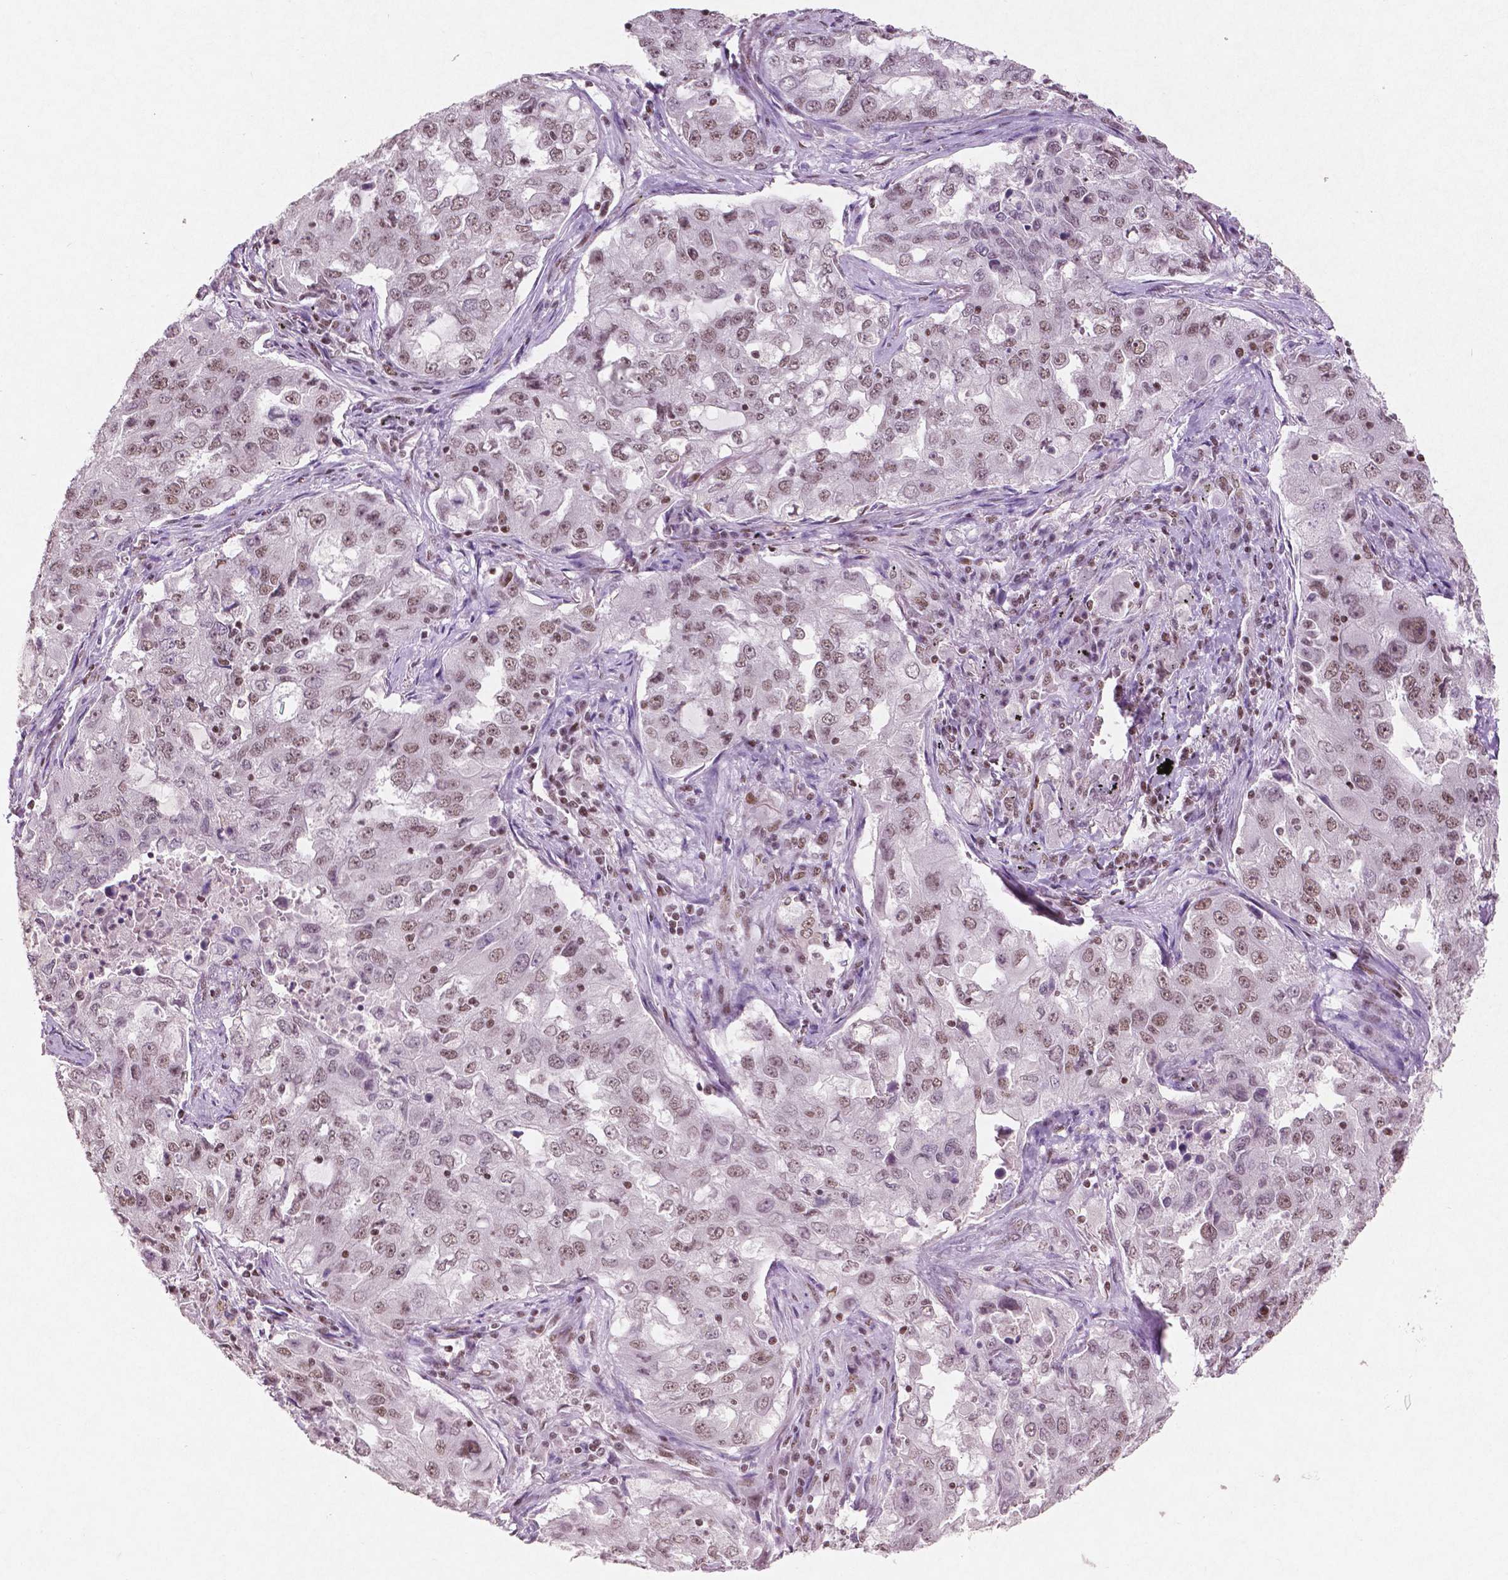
{"staining": {"intensity": "moderate", "quantity": ">75%", "location": "nuclear"}, "tissue": "lung cancer", "cell_type": "Tumor cells", "image_type": "cancer", "snomed": [{"axis": "morphology", "description": "Adenocarcinoma, NOS"}, {"axis": "topography", "description": "Lung"}], "caption": "Immunohistochemical staining of lung cancer (adenocarcinoma) exhibits medium levels of moderate nuclear protein positivity in approximately >75% of tumor cells. The staining was performed using DAB, with brown indicating positive protein expression. Nuclei are stained blue with hematoxylin.", "gene": "BRD4", "patient": {"sex": "female", "age": 61}}